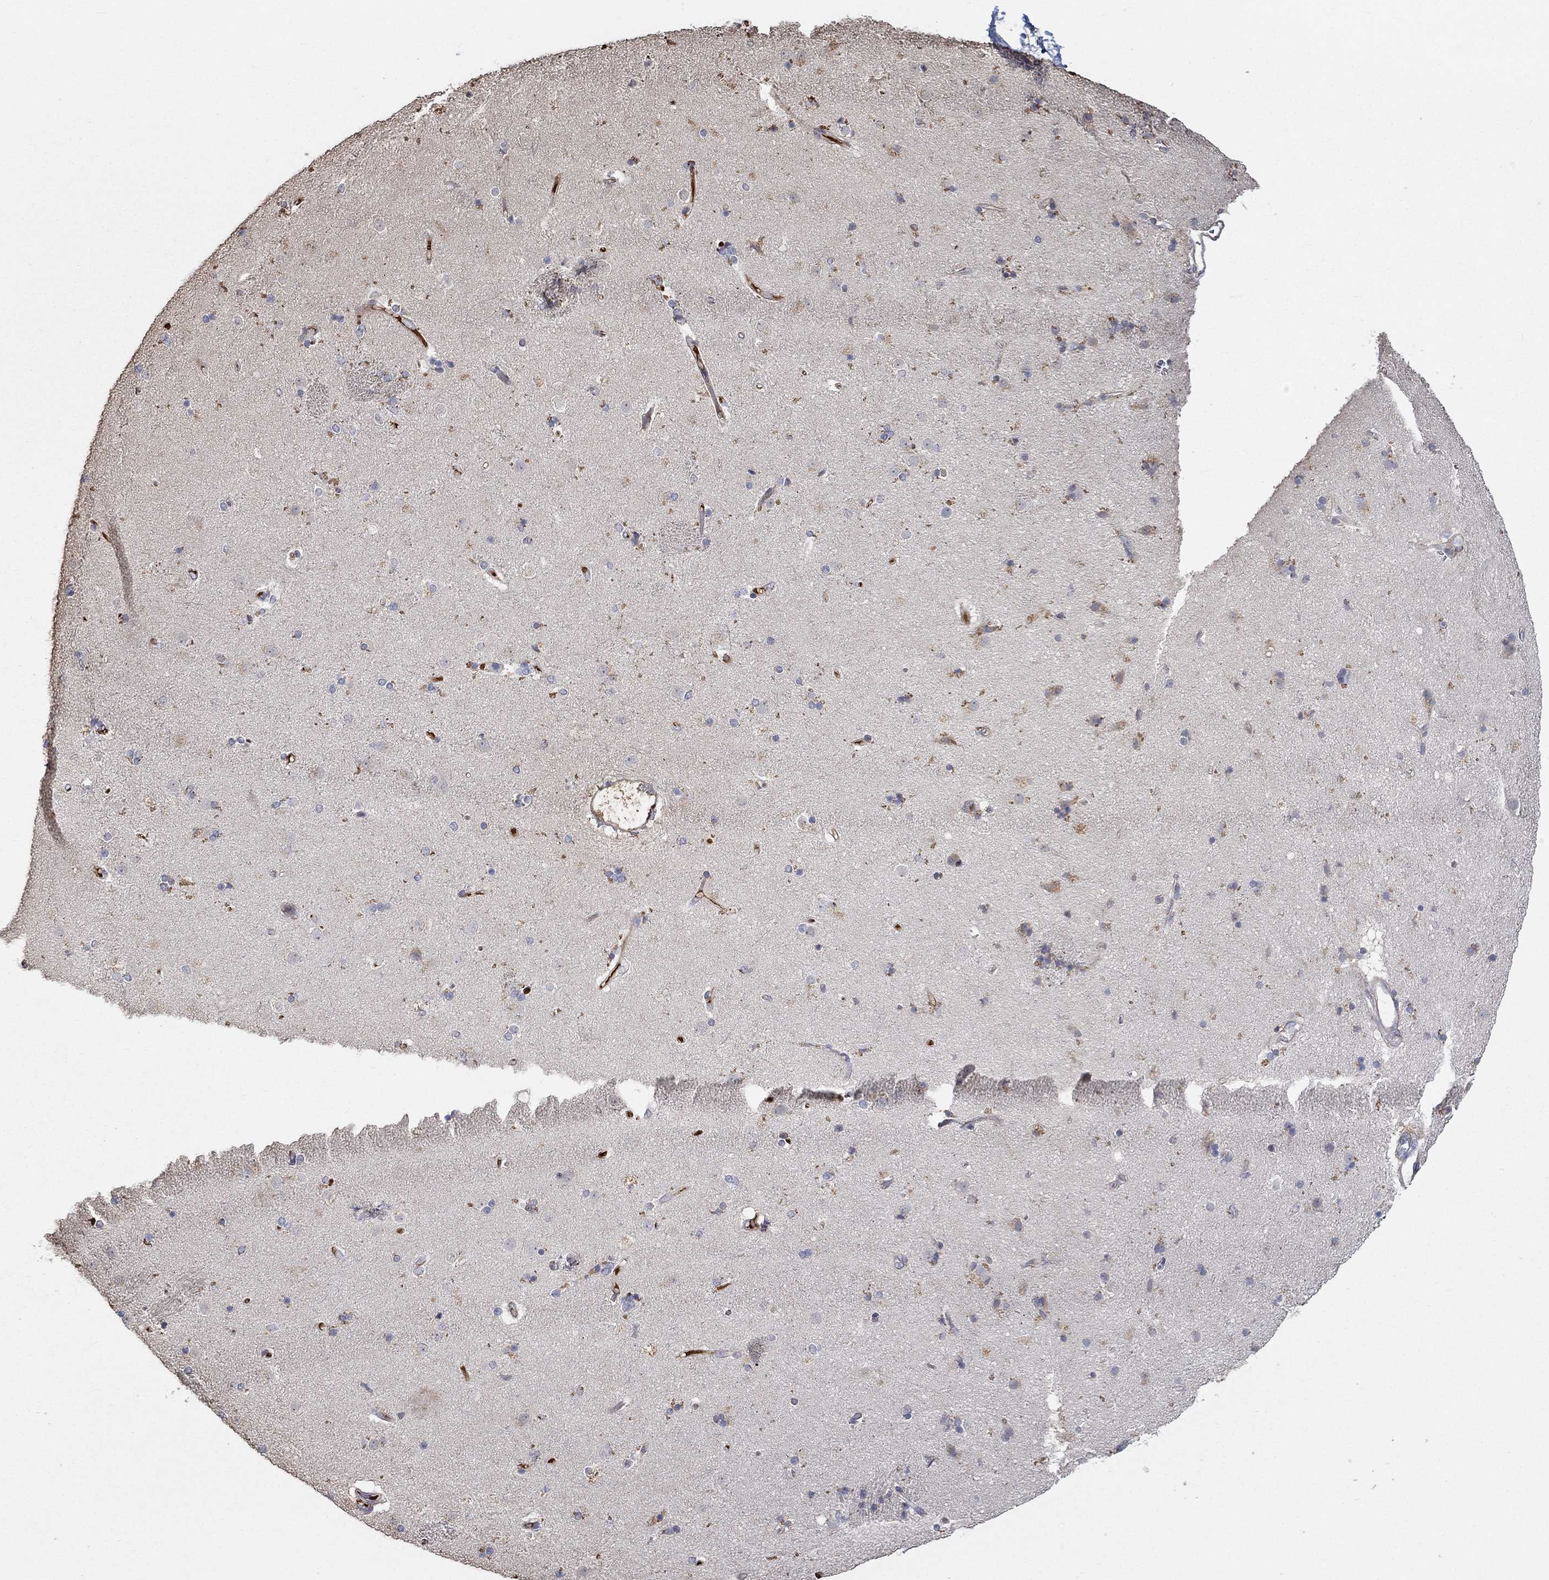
{"staining": {"intensity": "negative", "quantity": "none", "location": "none"}, "tissue": "caudate", "cell_type": "Glial cells", "image_type": "normal", "snomed": [{"axis": "morphology", "description": "Normal tissue, NOS"}, {"axis": "topography", "description": "Lateral ventricle wall"}], "caption": "Glial cells are negative for brown protein staining in normal caudate. (Stains: DAB (3,3'-diaminobenzidine) immunohistochemistry with hematoxylin counter stain, Microscopy: brightfield microscopy at high magnification).", "gene": "IL10", "patient": {"sex": "female", "age": 71}}